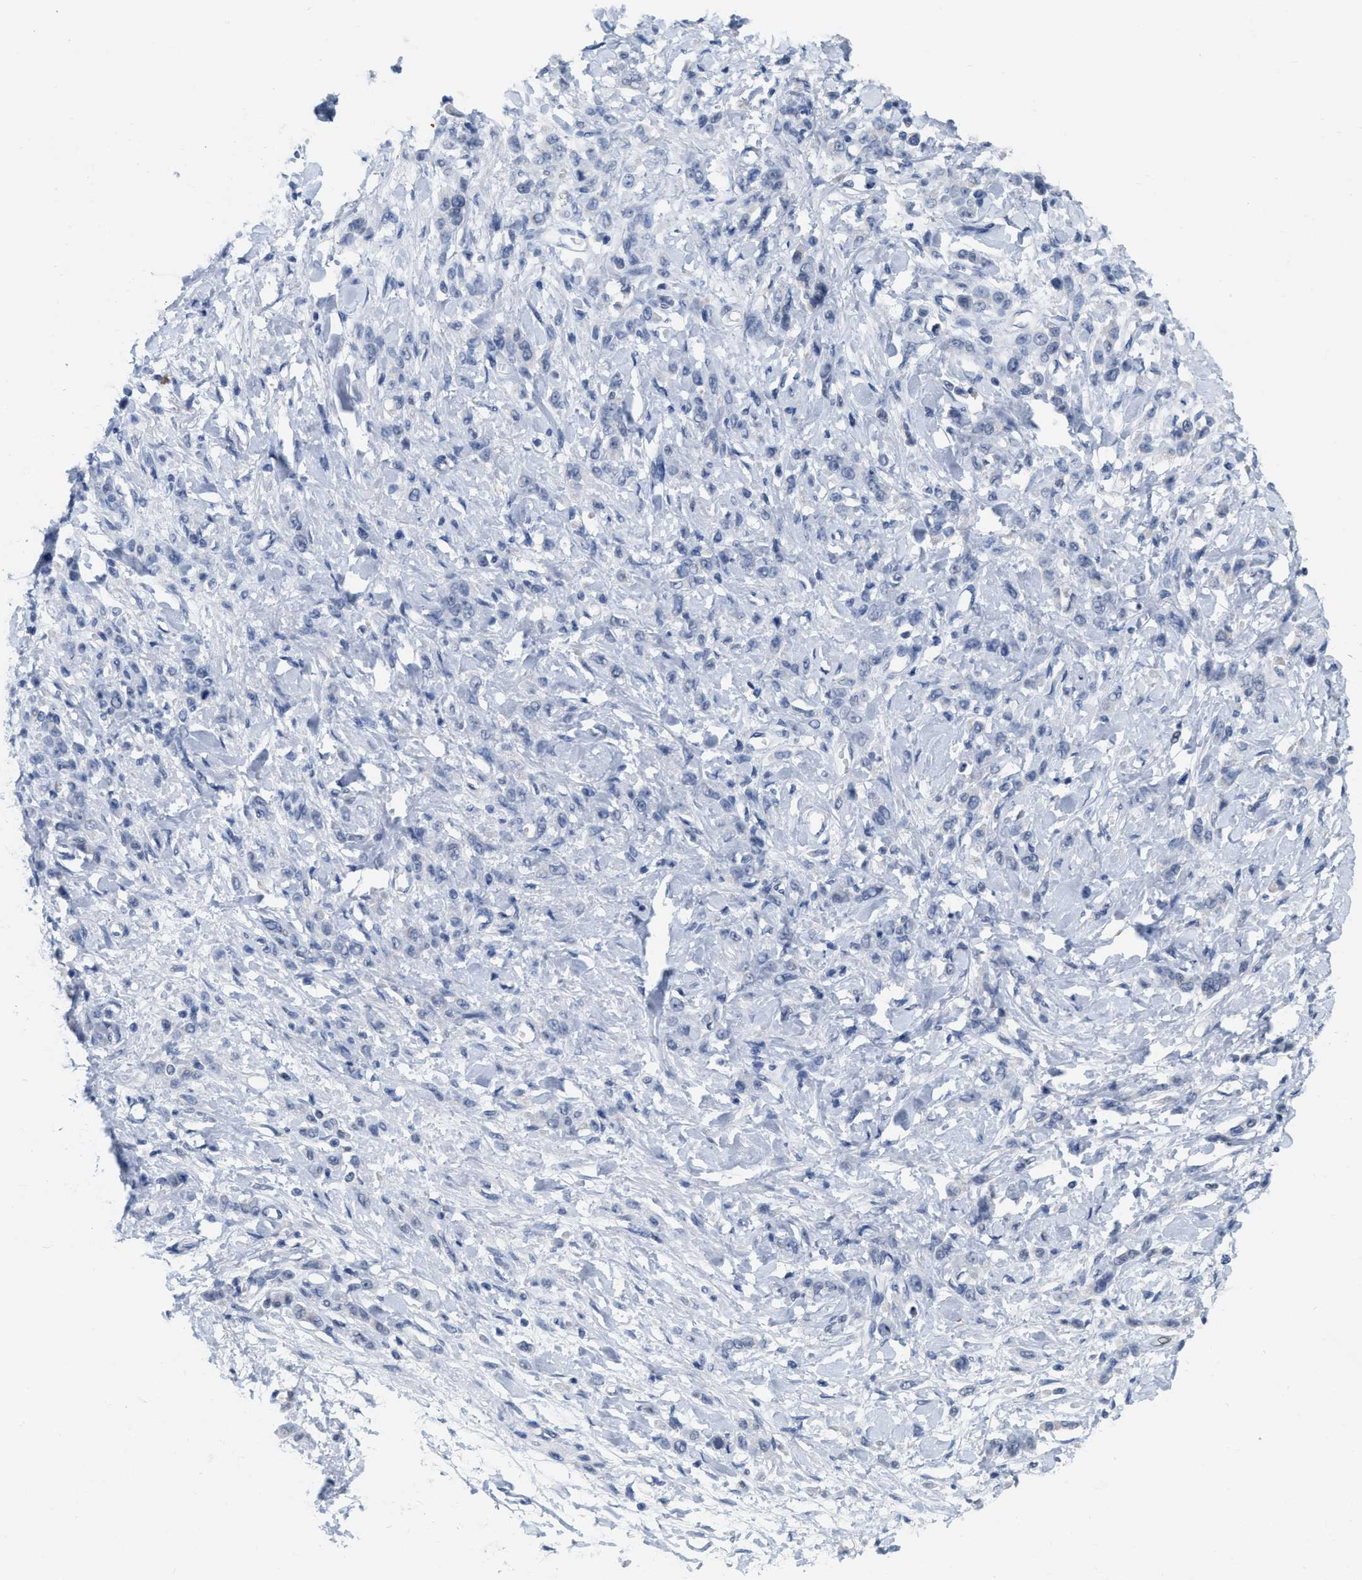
{"staining": {"intensity": "negative", "quantity": "none", "location": "none"}, "tissue": "stomach cancer", "cell_type": "Tumor cells", "image_type": "cancer", "snomed": [{"axis": "morphology", "description": "Normal tissue, NOS"}, {"axis": "morphology", "description": "Adenocarcinoma, NOS"}, {"axis": "topography", "description": "Stomach"}], "caption": "High power microscopy micrograph of an IHC image of stomach adenocarcinoma, revealing no significant staining in tumor cells.", "gene": "XIRP1", "patient": {"sex": "male", "age": 82}}